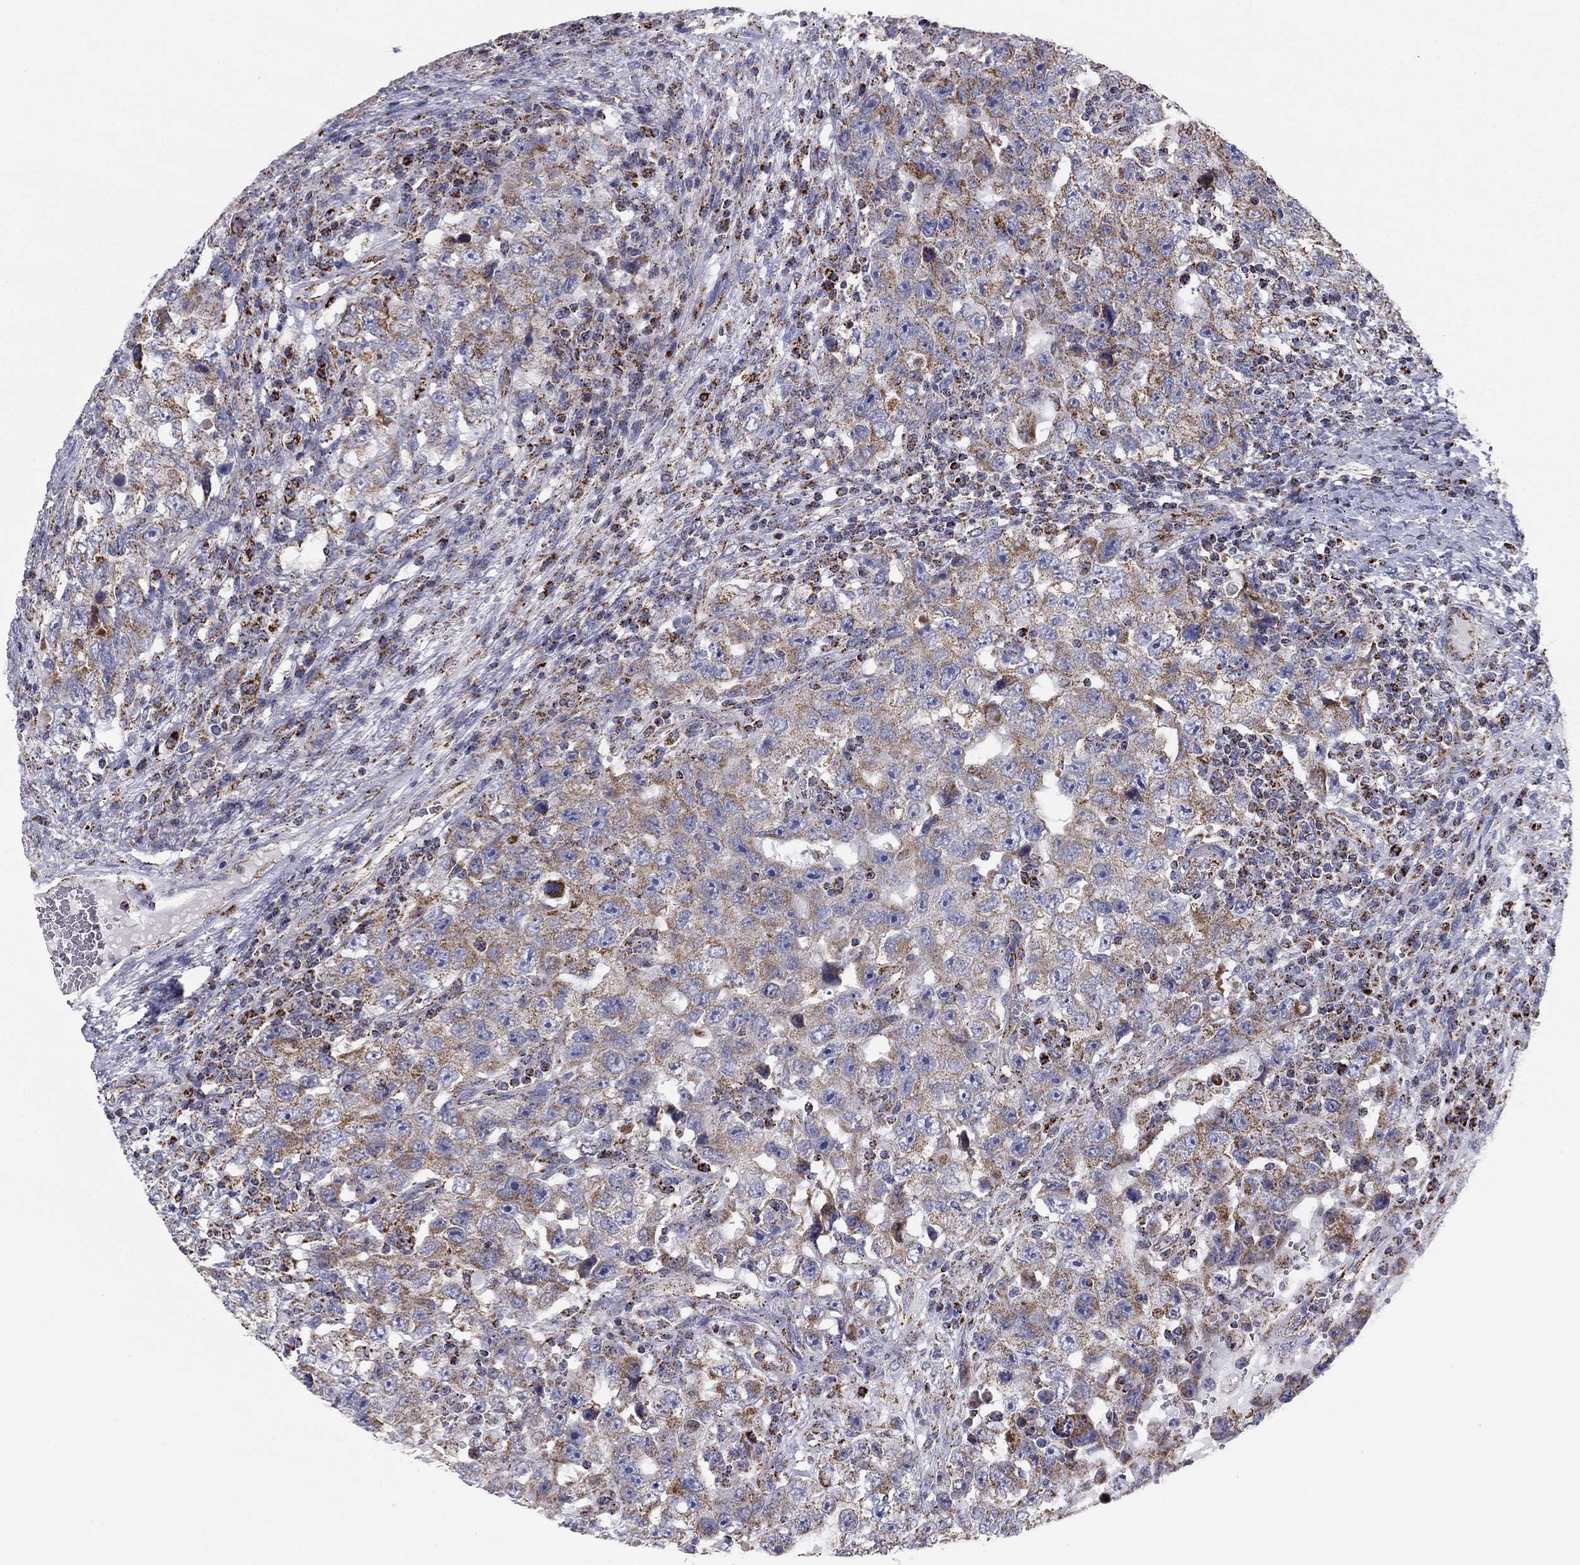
{"staining": {"intensity": "moderate", "quantity": "25%-75%", "location": "cytoplasmic/membranous"}, "tissue": "testis cancer", "cell_type": "Tumor cells", "image_type": "cancer", "snomed": [{"axis": "morphology", "description": "Carcinoma, Embryonal, NOS"}, {"axis": "topography", "description": "Testis"}], "caption": "A medium amount of moderate cytoplasmic/membranous expression is appreciated in approximately 25%-75% of tumor cells in testis embryonal carcinoma tissue.", "gene": "NDUFV1", "patient": {"sex": "male", "age": 26}}